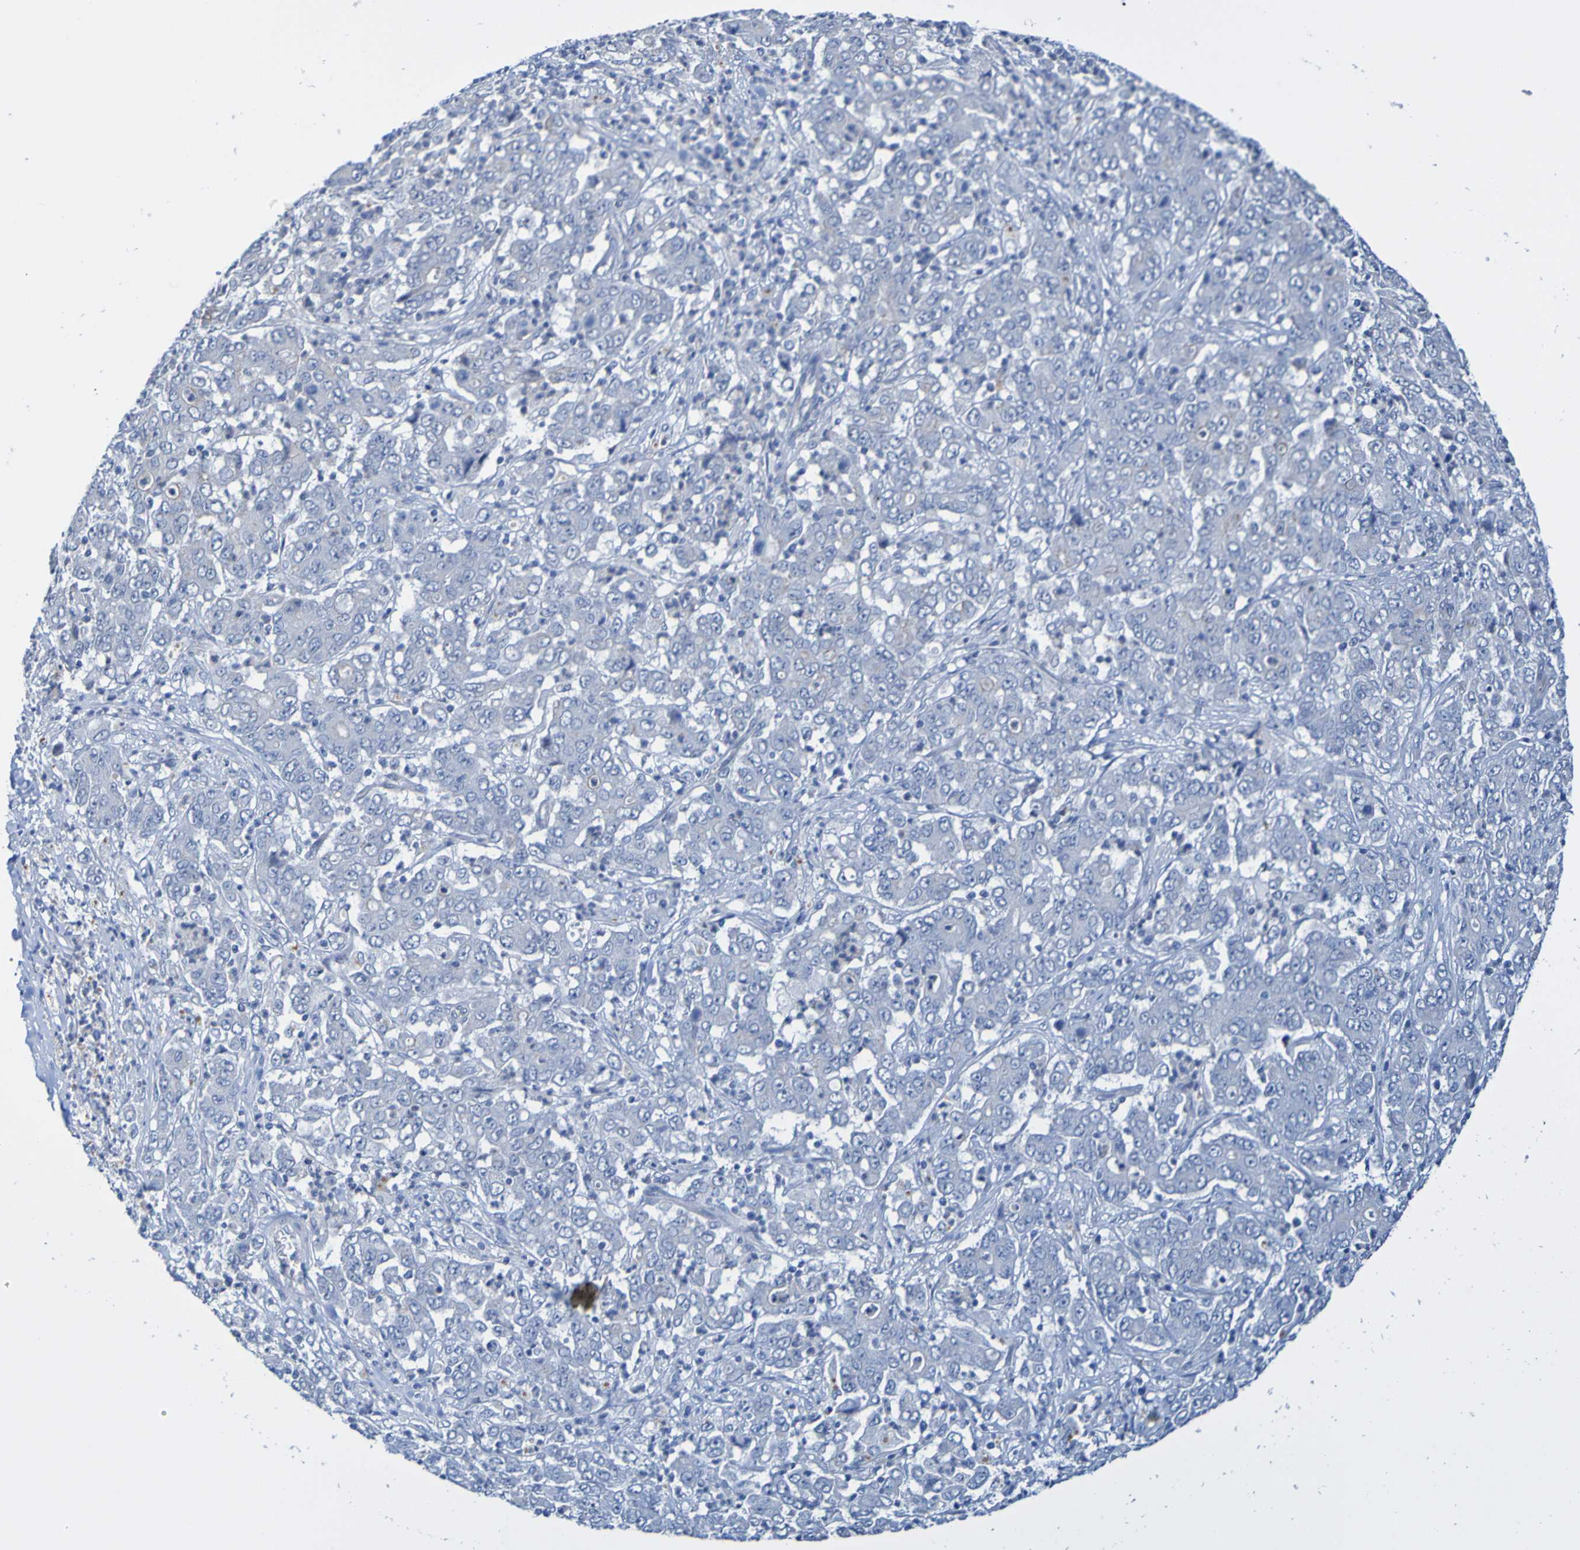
{"staining": {"intensity": "negative", "quantity": "none", "location": "none"}, "tissue": "stomach cancer", "cell_type": "Tumor cells", "image_type": "cancer", "snomed": [{"axis": "morphology", "description": "Adenocarcinoma, NOS"}, {"axis": "topography", "description": "Stomach, lower"}], "caption": "Protein analysis of stomach adenocarcinoma reveals no significant expression in tumor cells.", "gene": "ACMSD", "patient": {"sex": "female", "age": 71}}